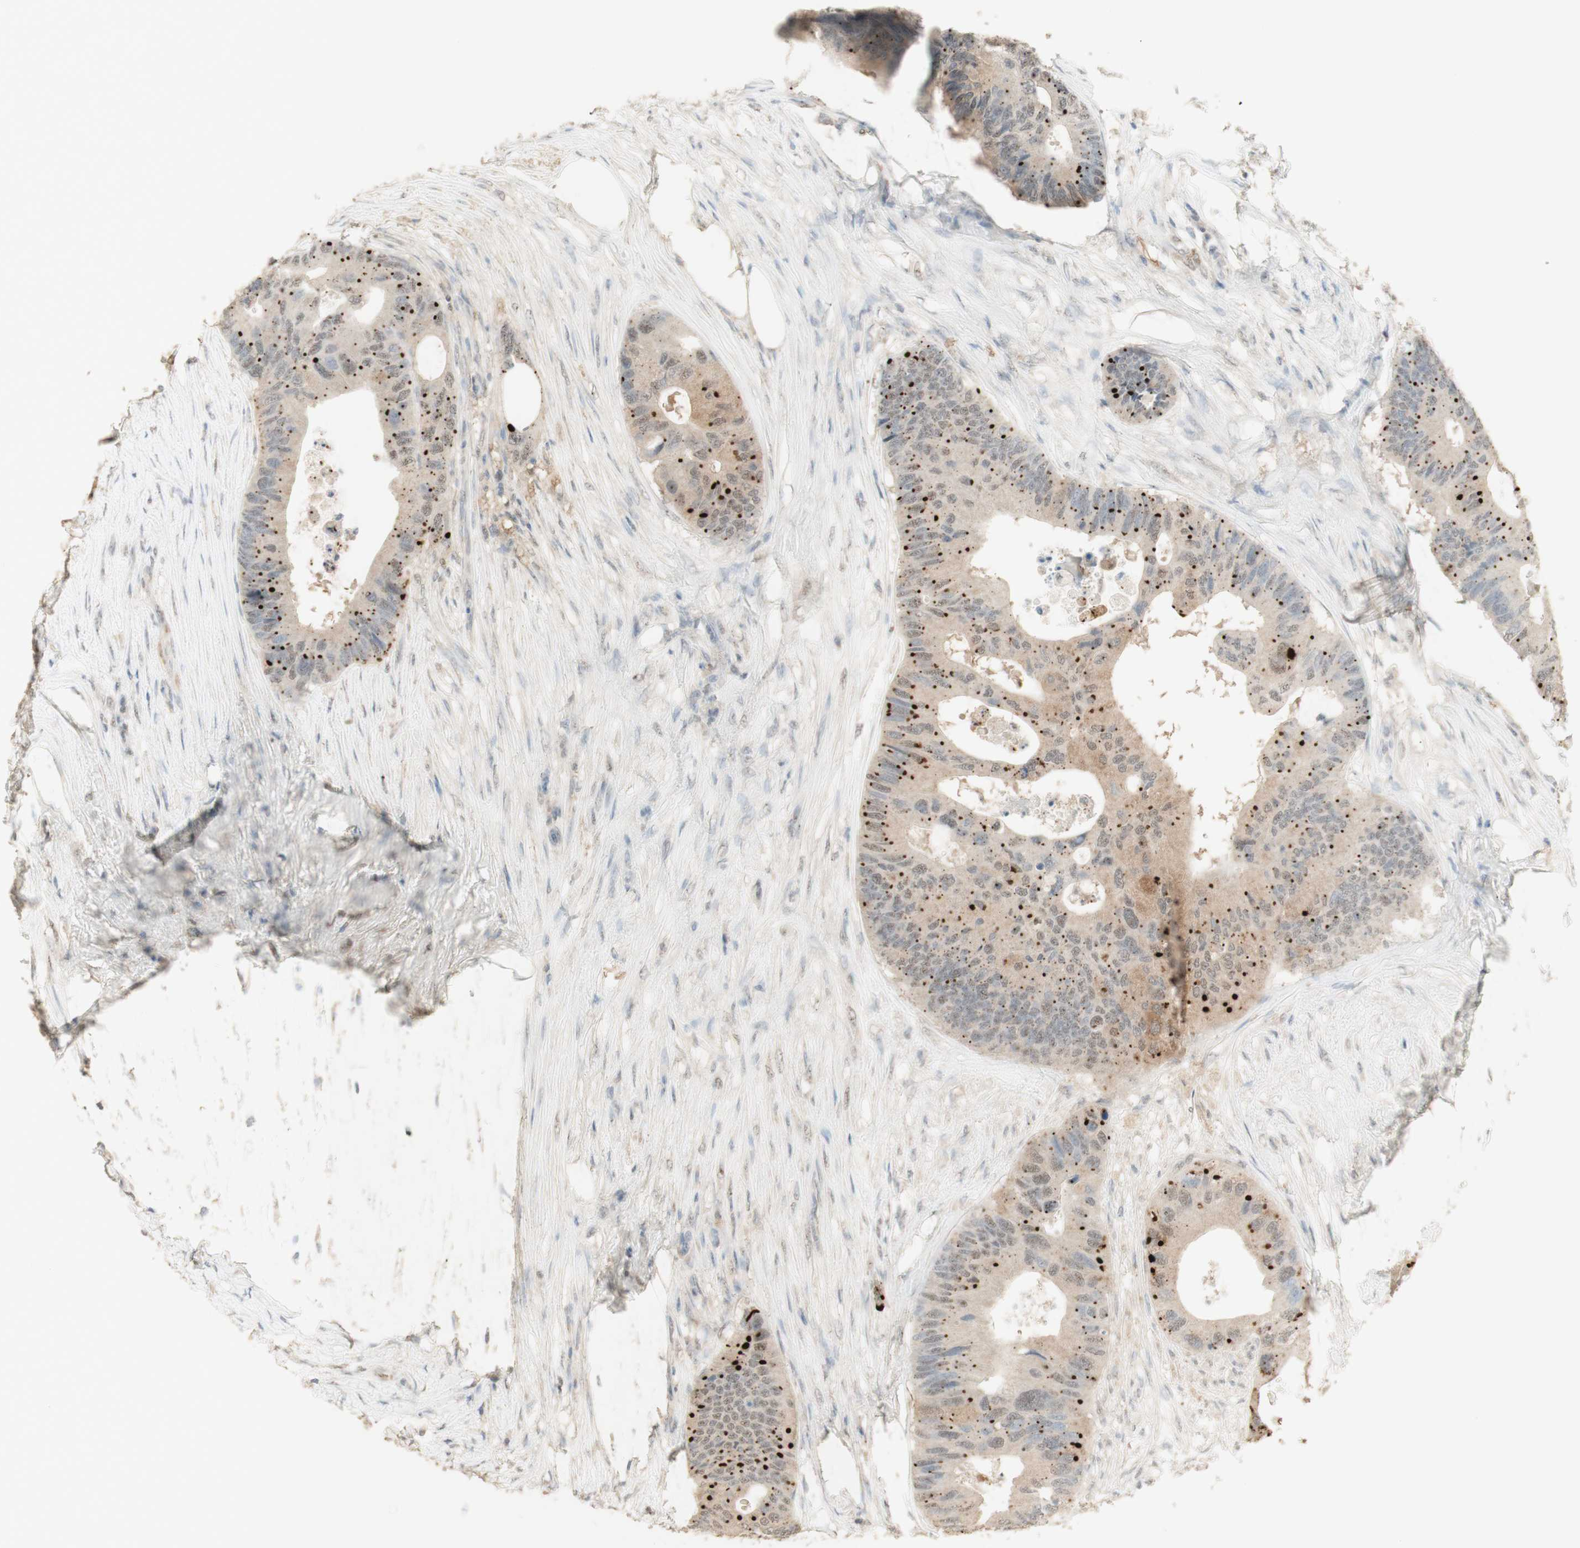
{"staining": {"intensity": "strong", "quantity": "<25%", "location": "cytoplasmic/membranous"}, "tissue": "colorectal cancer", "cell_type": "Tumor cells", "image_type": "cancer", "snomed": [{"axis": "morphology", "description": "Adenocarcinoma, NOS"}, {"axis": "topography", "description": "Colon"}], "caption": "DAB immunohistochemical staining of human colorectal adenocarcinoma demonstrates strong cytoplasmic/membranous protein expression in approximately <25% of tumor cells.", "gene": "MUC3A", "patient": {"sex": "male", "age": 71}}